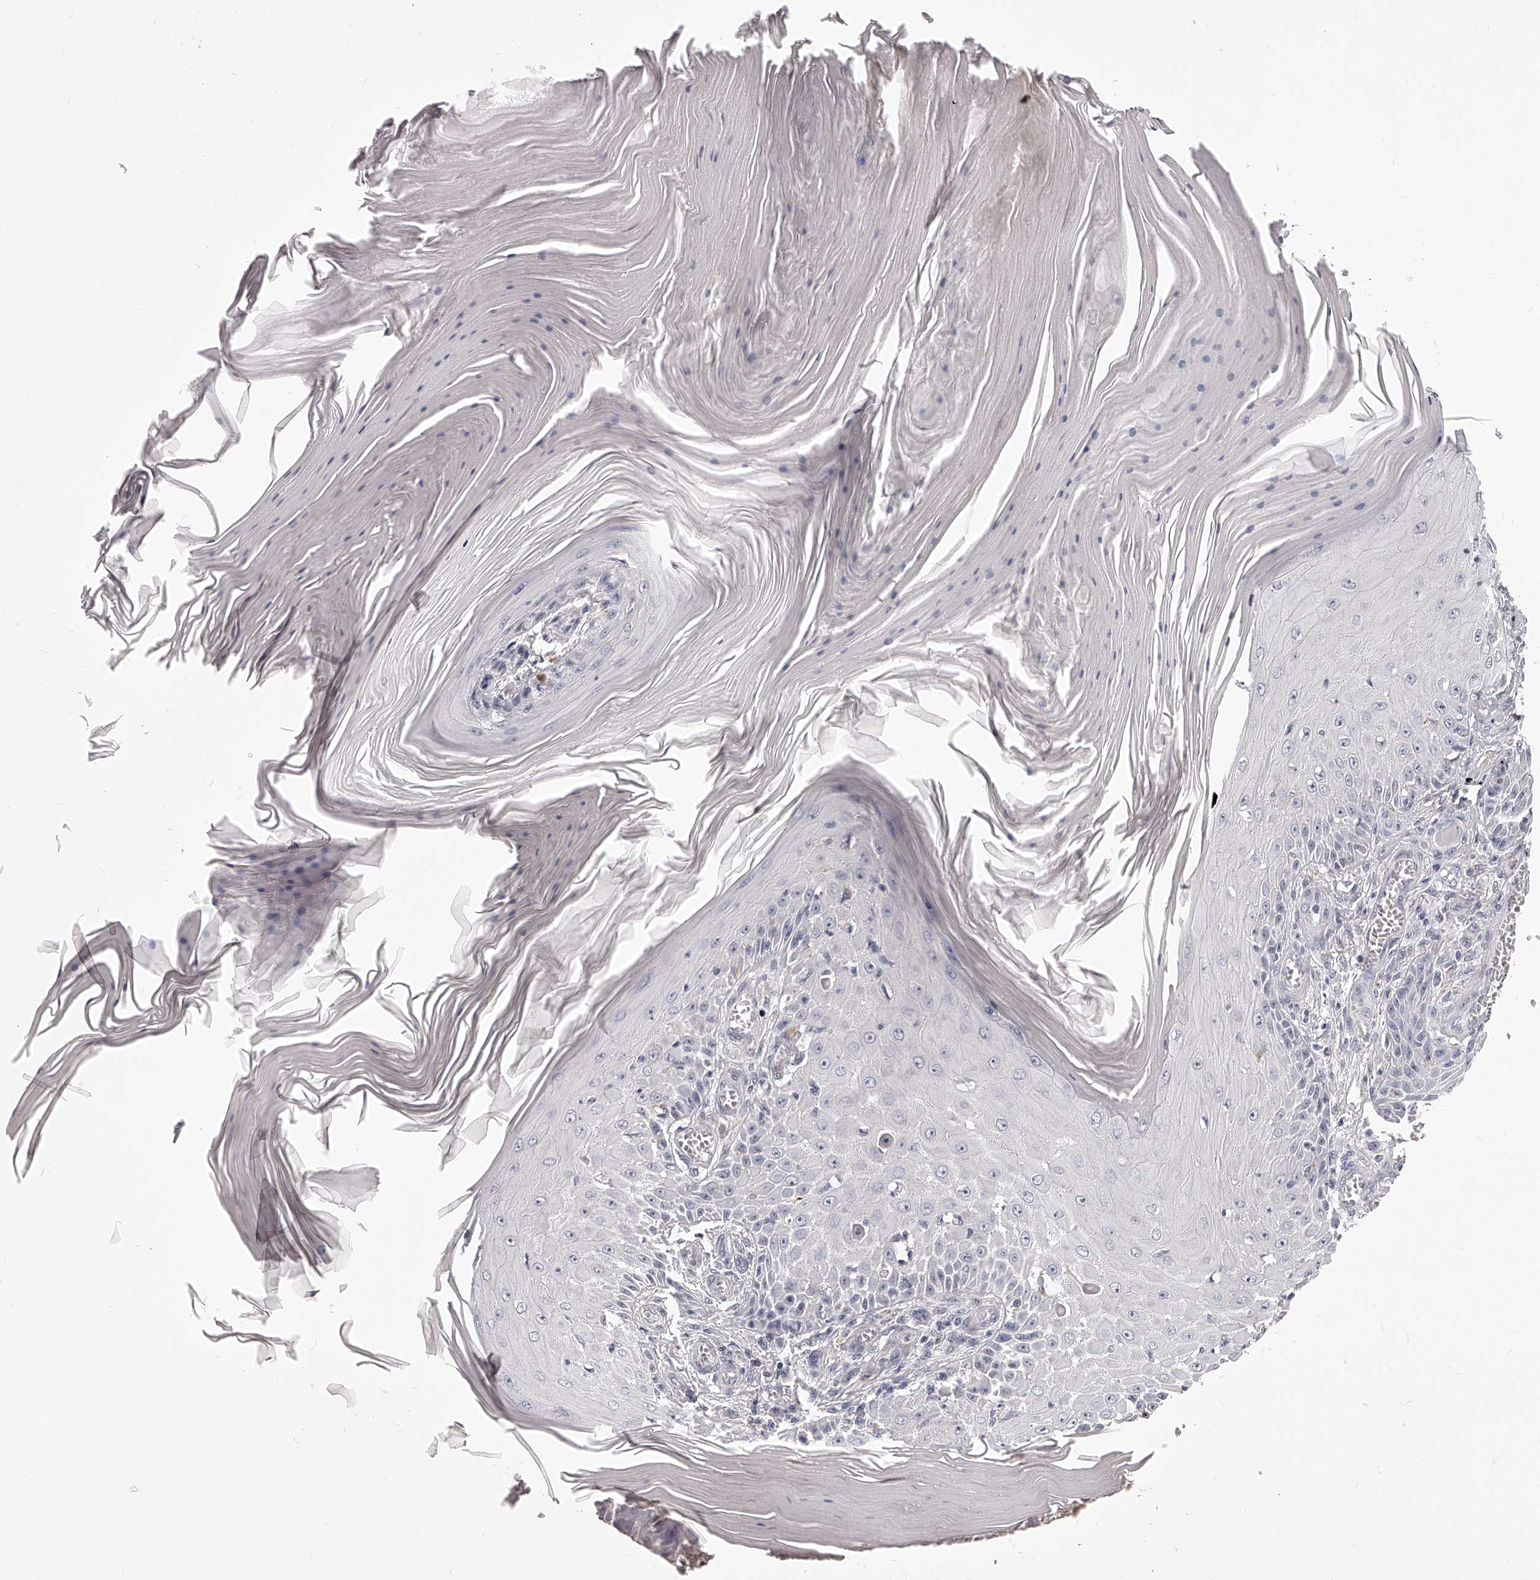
{"staining": {"intensity": "negative", "quantity": "none", "location": "none"}, "tissue": "skin cancer", "cell_type": "Tumor cells", "image_type": "cancer", "snomed": [{"axis": "morphology", "description": "Squamous cell carcinoma, NOS"}, {"axis": "topography", "description": "Skin"}], "caption": "Immunohistochemical staining of human skin squamous cell carcinoma demonstrates no significant staining in tumor cells.", "gene": "DMRT1", "patient": {"sex": "female", "age": 73}}